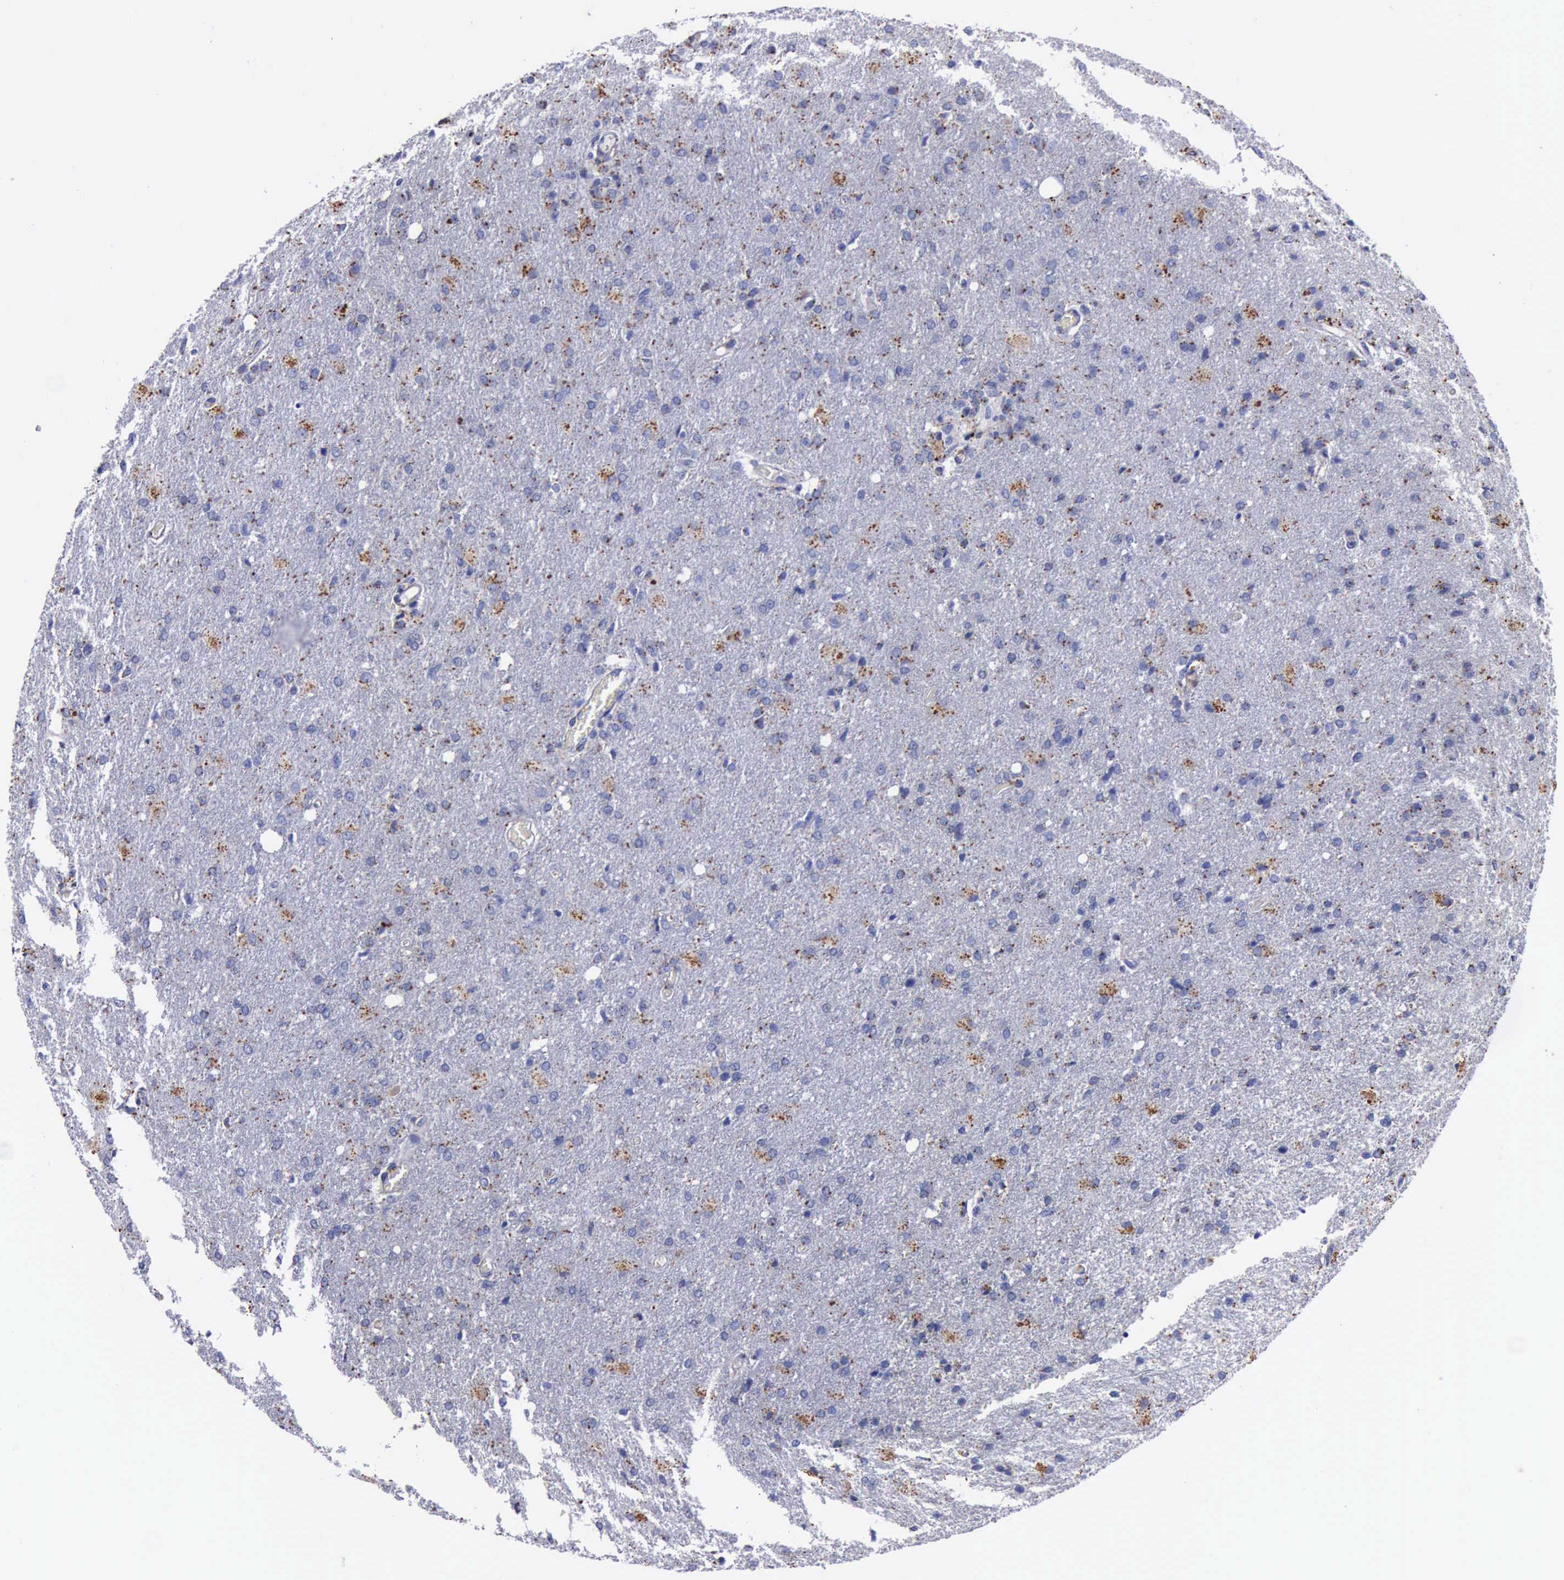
{"staining": {"intensity": "moderate", "quantity": "25%-75%", "location": "cytoplasmic/membranous"}, "tissue": "glioma", "cell_type": "Tumor cells", "image_type": "cancer", "snomed": [{"axis": "morphology", "description": "Glioma, malignant, High grade"}, {"axis": "topography", "description": "Brain"}], "caption": "Moderate cytoplasmic/membranous staining for a protein is identified in approximately 25%-75% of tumor cells of glioma using IHC.", "gene": "CTSD", "patient": {"sex": "male", "age": 68}}